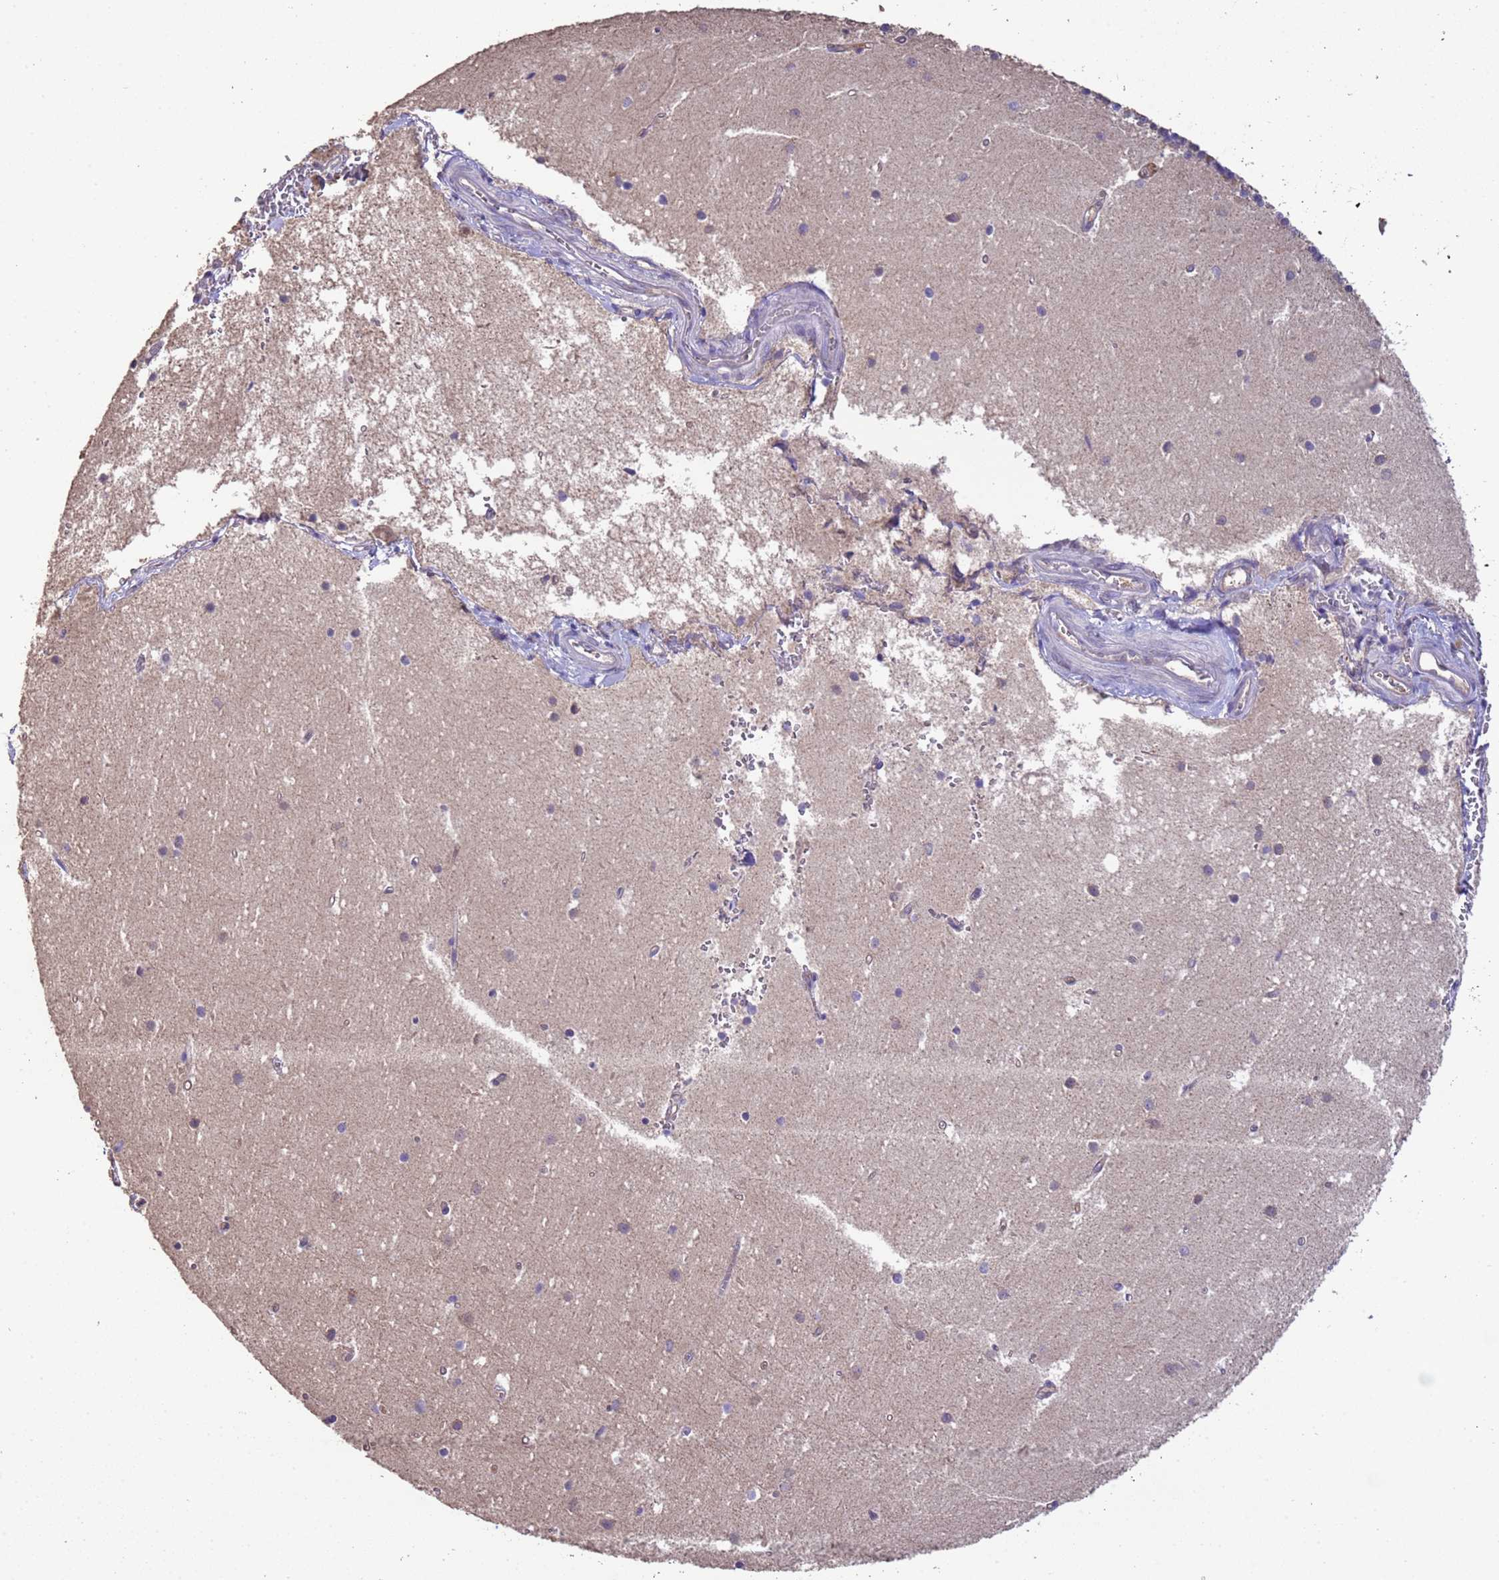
{"staining": {"intensity": "weak", "quantity": "25%-75%", "location": "cytoplasmic/membranous"}, "tissue": "cerebellum", "cell_type": "Cells in granular layer", "image_type": "normal", "snomed": [{"axis": "morphology", "description": "Normal tissue, NOS"}, {"axis": "topography", "description": "Cerebellum"}], "caption": "Unremarkable cerebellum shows weak cytoplasmic/membranous staining in about 25%-75% of cells in granular layer The protein is stained brown, and the nuclei are stained in blue (DAB IHC with brightfield microscopy, high magnification)..", "gene": "NPHP1", "patient": {"sex": "male", "age": 54}}